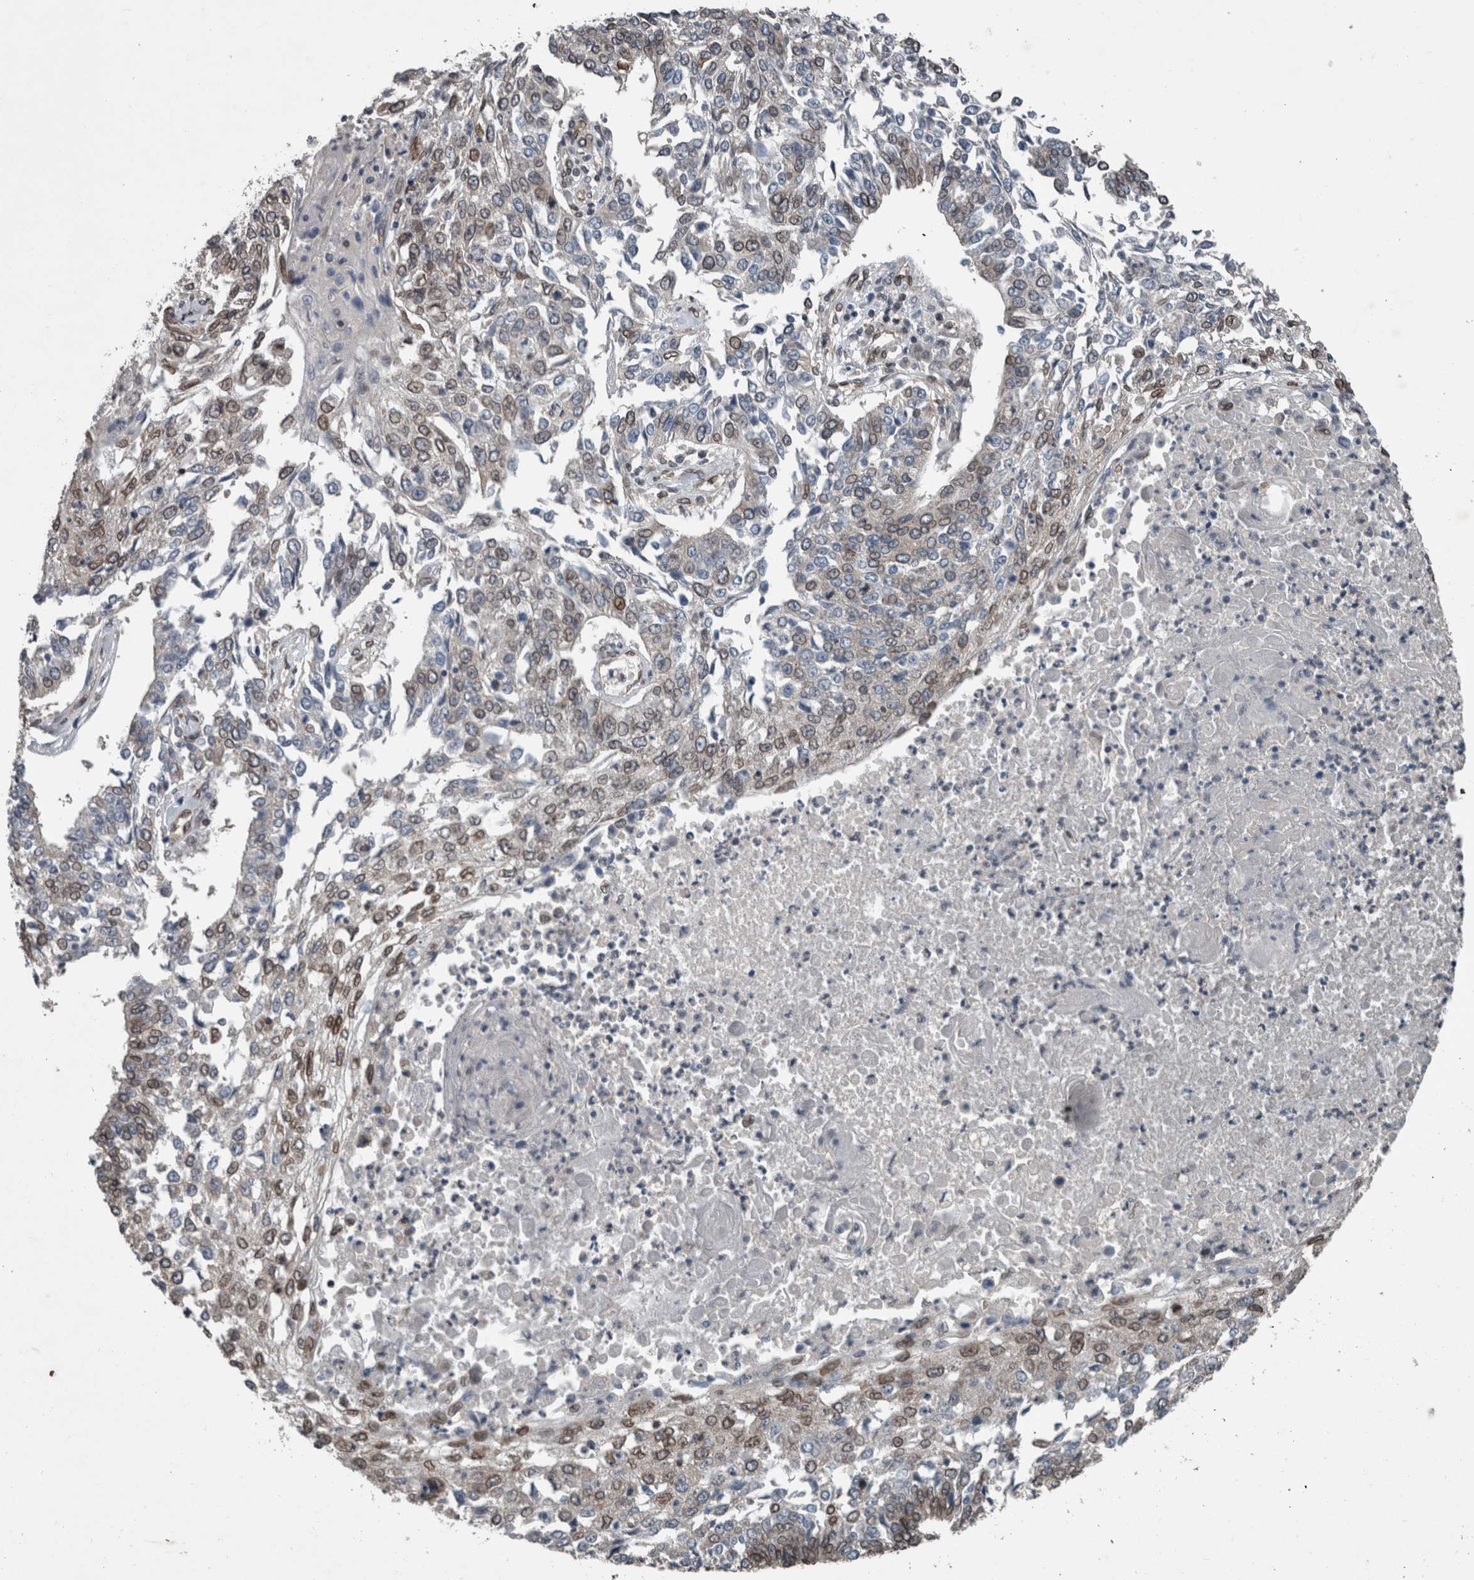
{"staining": {"intensity": "moderate", "quantity": "25%-75%", "location": "cytoplasmic/membranous,nuclear"}, "tissue": "lung cancer", "cell_type": "Tumor cells", "image_type": "cancer", "snomed": [{"axis": "morphology", "description": "Normal tissue, NOS"}, {"axis": "morphology", "description": "Squamous cell carcinoma, NOS"}, {"axis": "topography", "description": "Cartilage tissue"}, {"axis": "topography", "description": "Bronchus"}, {"axis": "topography", "description": "Lung"}, {"axis": "topography", "description": "Peripheral nerve tissue"}], "caption": "Lung cancer was stained to show a protein in brown. There is medium levels of moderate cytoplasmic/membranous and nuclear positivity in about 25%-75% of tumor cells.", "gene": "RANBP2", "patient": {"sex": "female", "age": 49}}